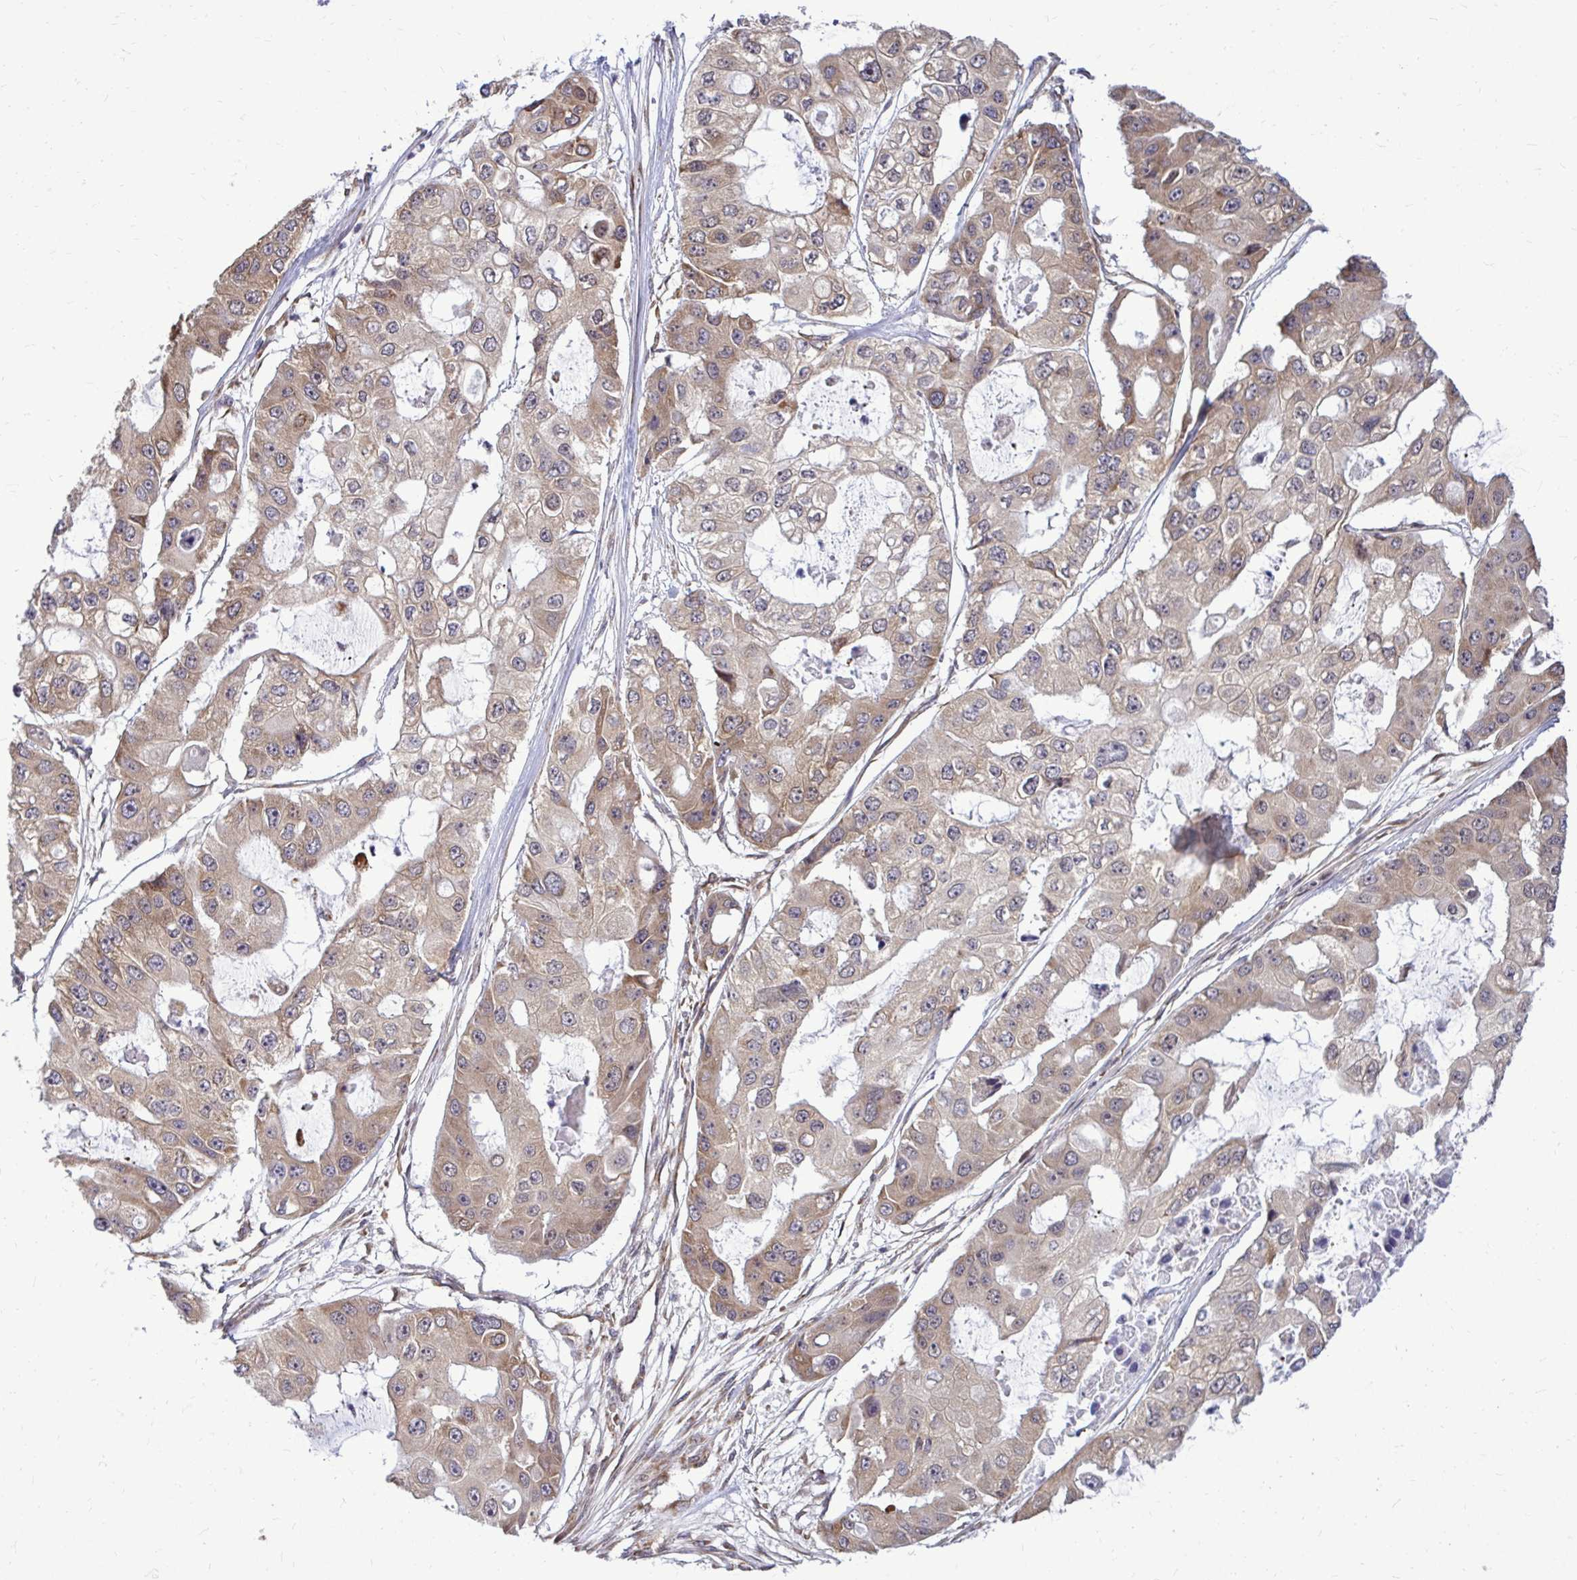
{"staining": {"intensity": "weak", "quantity": ">75%", "location": "cytoplasmic/membranous"}, "tissue": "ovarian cancer", "cell_type": "Tumor cells", "image_type": "cancer", "snomed": [{"axis": "morphology", "description": "Cystadenocarcinoma, serous, NOS"}, {"axis": "topography", "description": "Ovary"}], "caption": "This image demonstrates IHC staining of human ovarian cancer (serous cystadenocarcinoma), with low weak cytoplasmic/membranous positivity in about >75% of tumor cells.", "gene": "FMR1", "patient": {"sex": "female", "age": 56}}